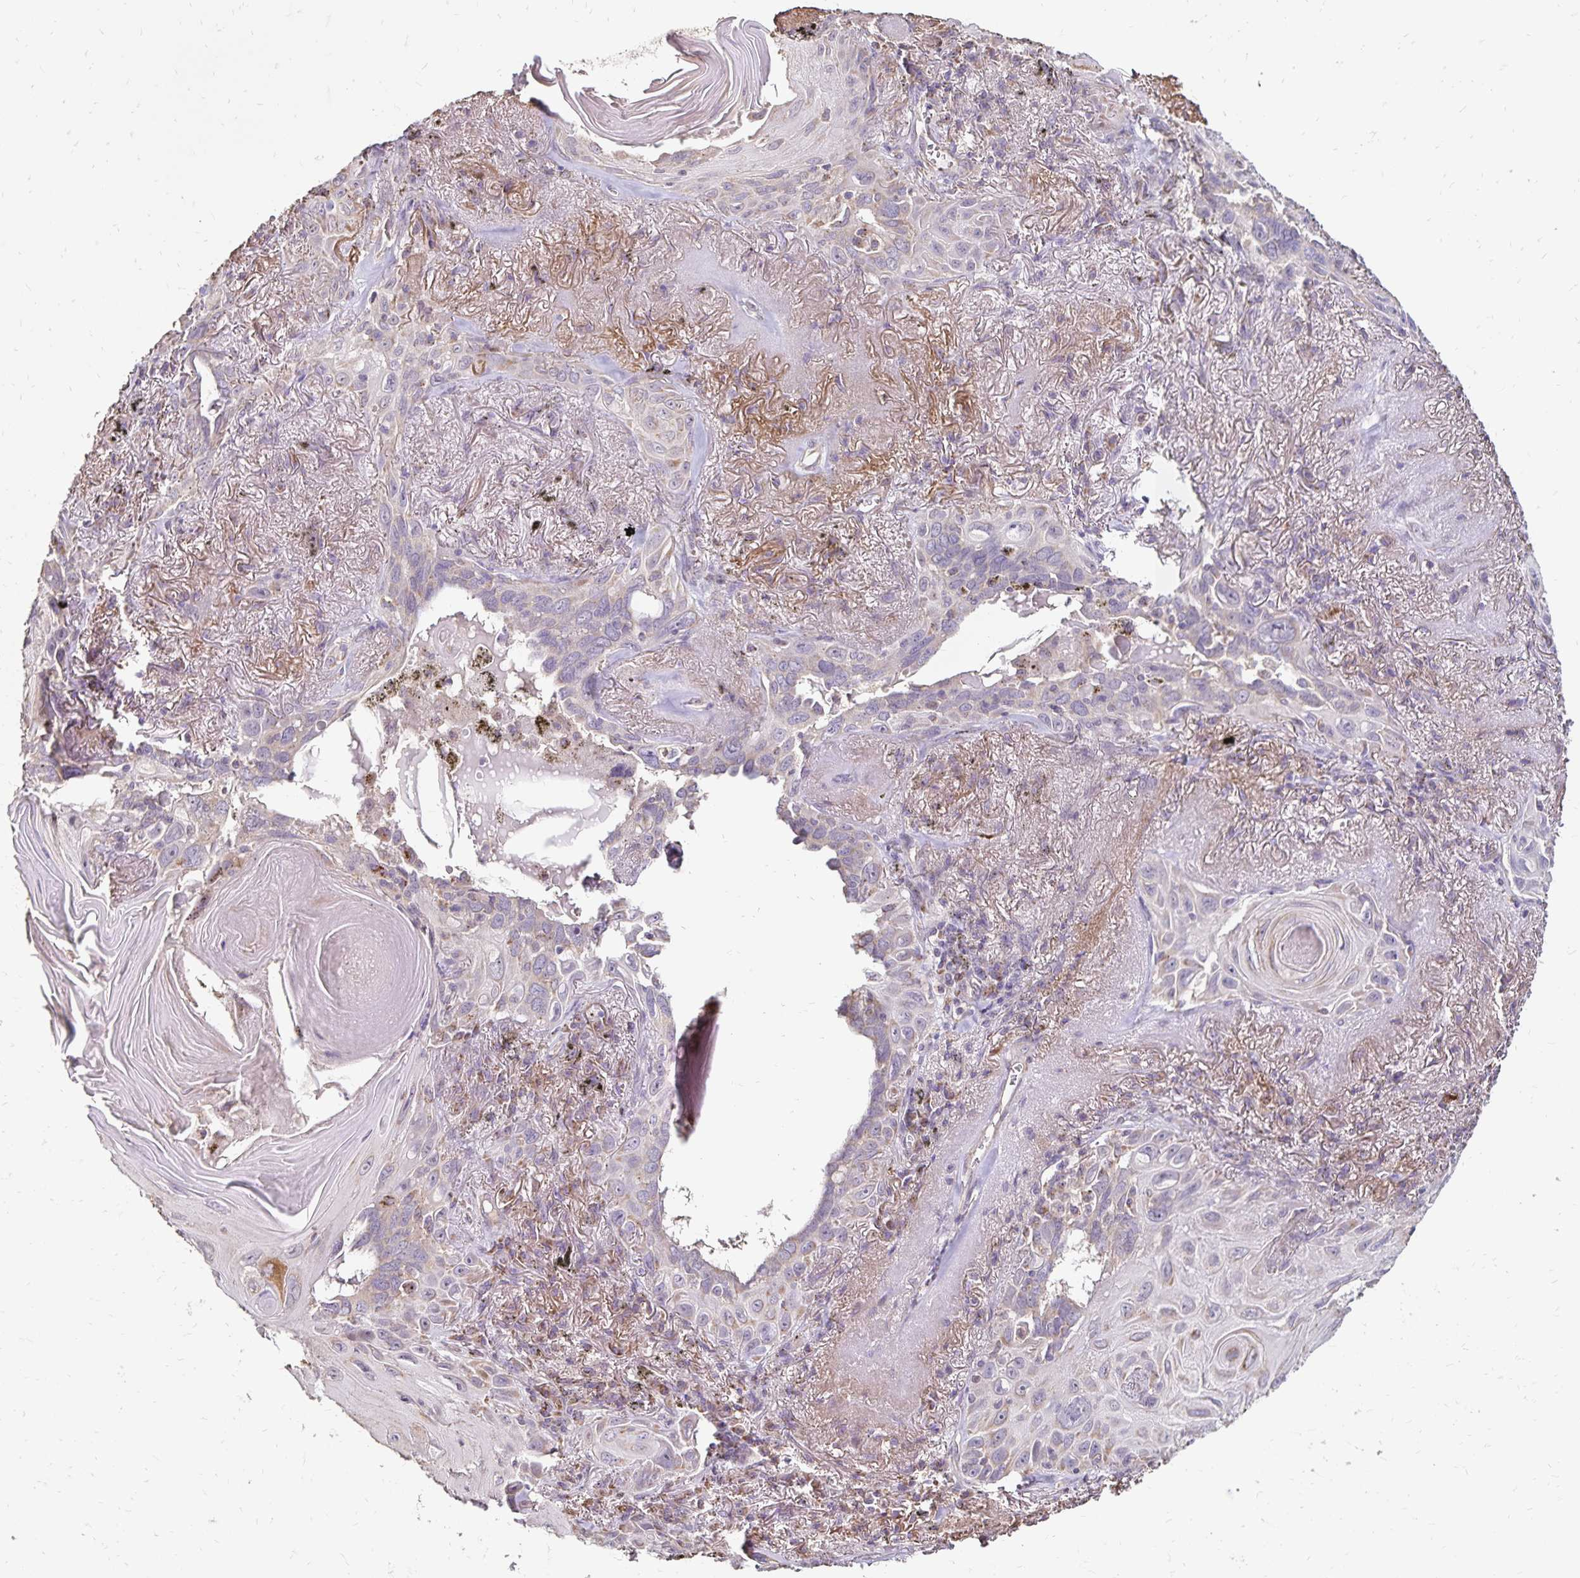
{"staining": {"intensity": "negative", "quantity": "none", "location": "none"}, "tissue": "lung cancer", "cell_type": "Tumor cells", "image_type": "cancer", "snomed": [{"axis": "morphology", "description": "Squamous cell carcinoma, NOS"}, {"axis": "topography", "description": "Lung"}], "caption": "There is no significant expression in tumor cells of lung cancer (squamous cell carcinoma). Nuclei are stained in blue.", "gene": "EMC10", "patient": {"sex": "male", "age": 79}}